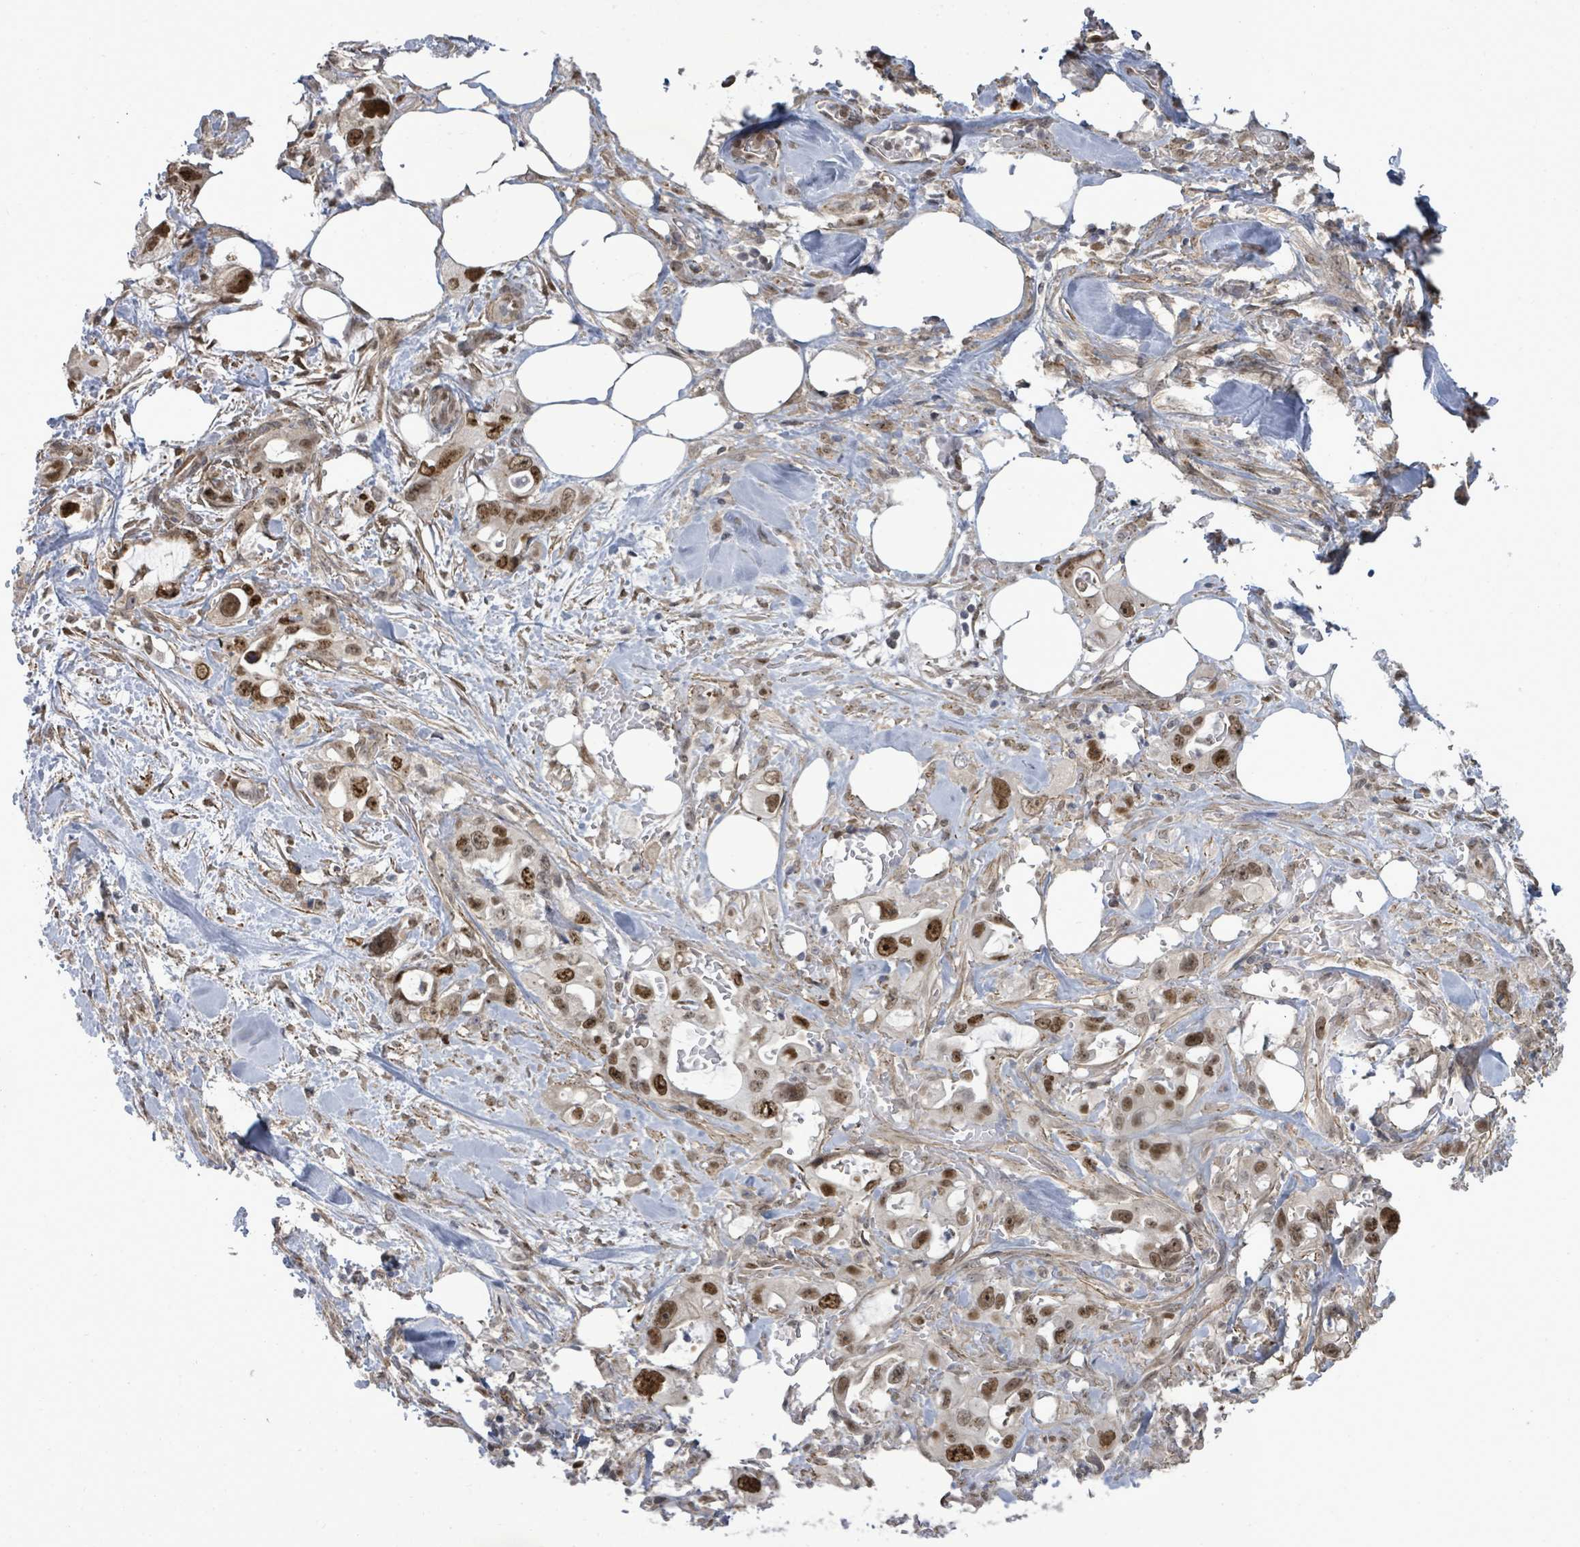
{"staining": {"intensity": "strong", "quantity": ">75%", "location": "nuclear"}, "tissue": "pancreatic cancer", "cell_type": "Tumor cells", "image_type": "cancer", "snomed": [{"axis": "morphology", "description": "Adenocarcinoma, NOS"}, {"axis": "topography", "description": "Pancreas"}], "caption": "This is an image of immunohistochemistry (IHC) staining of pancreatic adenocarcinoma, which shows strong positivity in the nuclear of tumor cells.", "gene": "PAPSS1", "patient": {"sex": "female", "age": 61}}